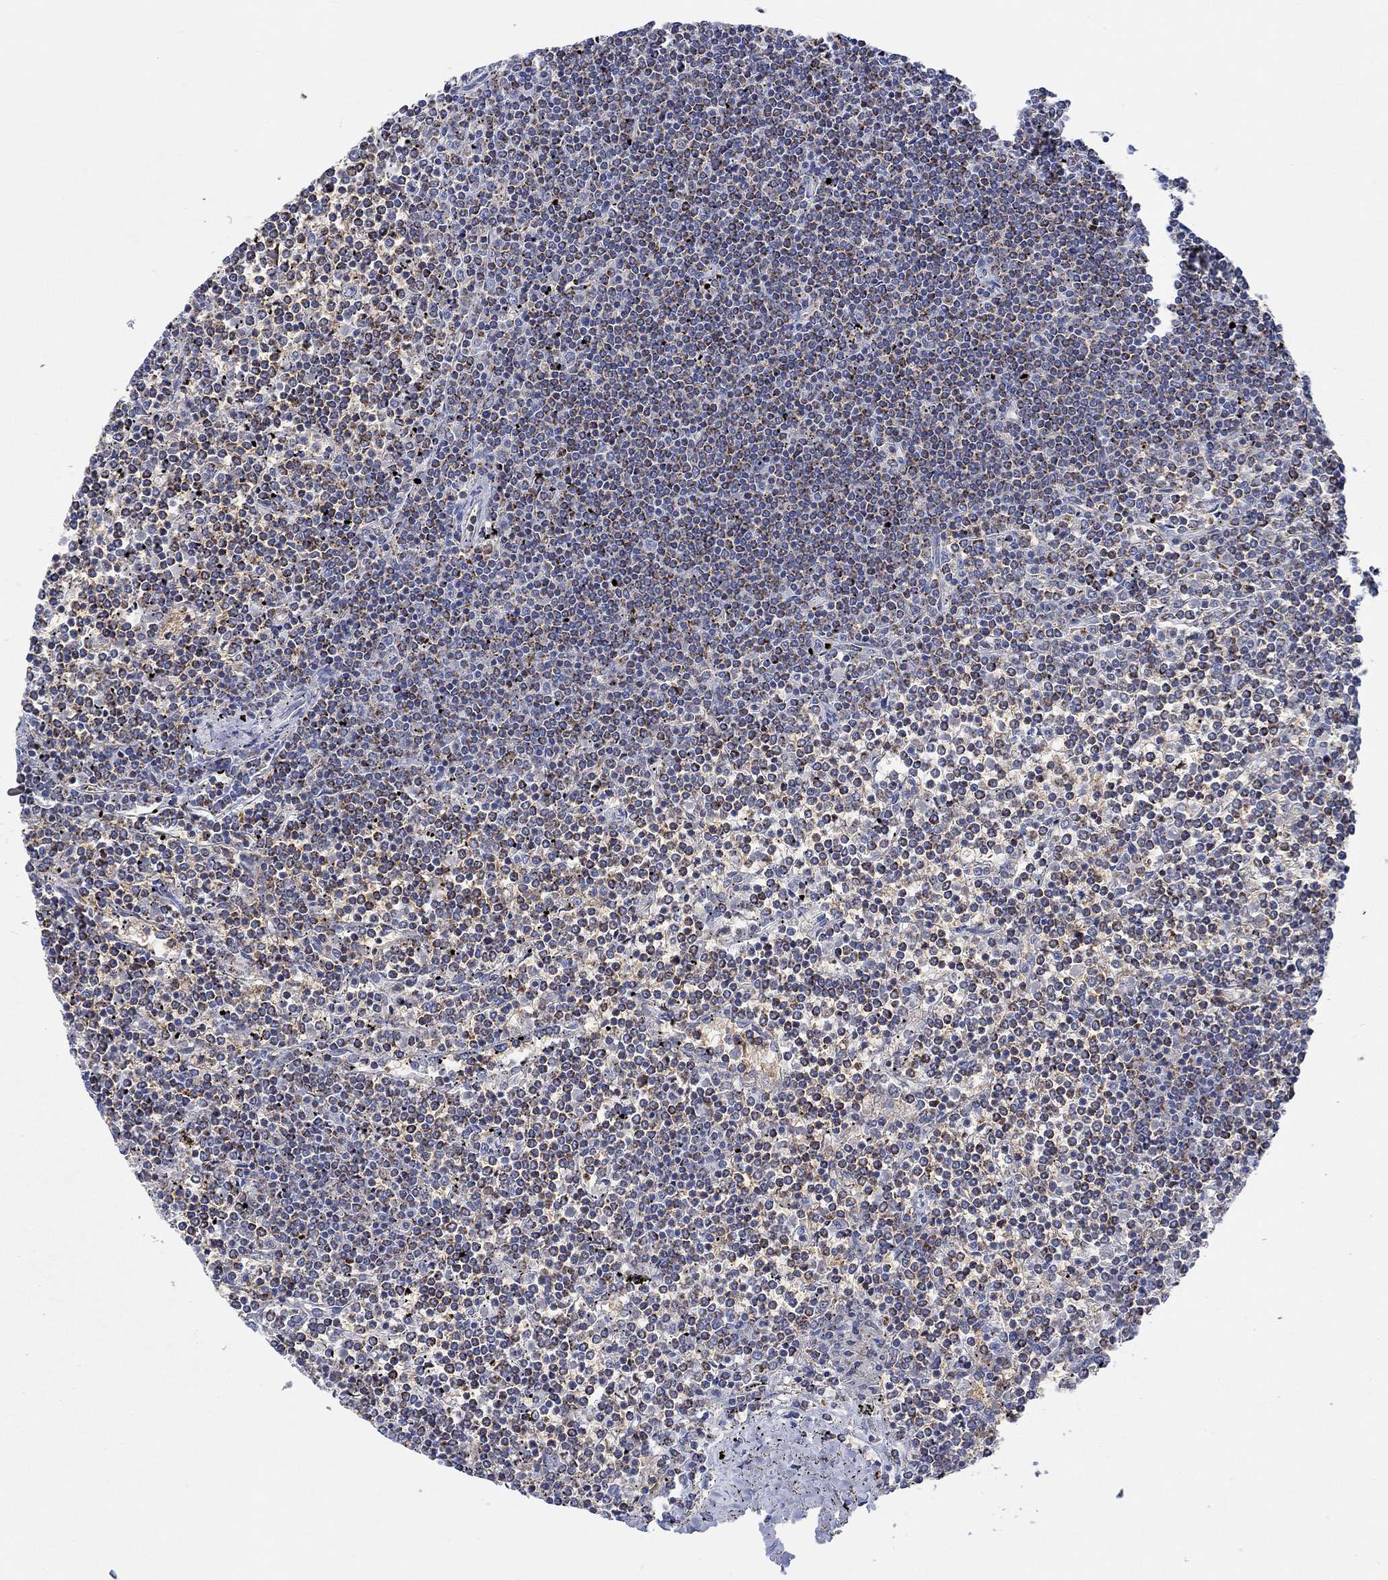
{"staining": {"intensity": "negative", "quantity": "none", "location": "none"}, "tissue": "lymphoma", "cell_type": "Tumor cells", "image_type": "cancer", "snomed": [{"axis": "morphology", "description": "Malignant lymphoma, non-Hodgkin's type, Low grade"}, {"axis": "topography", "description": "Spleen"}], "caption": "The histopathology image demonstrates no staining of tumor cells in malignant lymphoma, non-Hodgkin's type (low-grade).", "gene": "MPP1", "patient": {"sex": "female", "age": 19}}